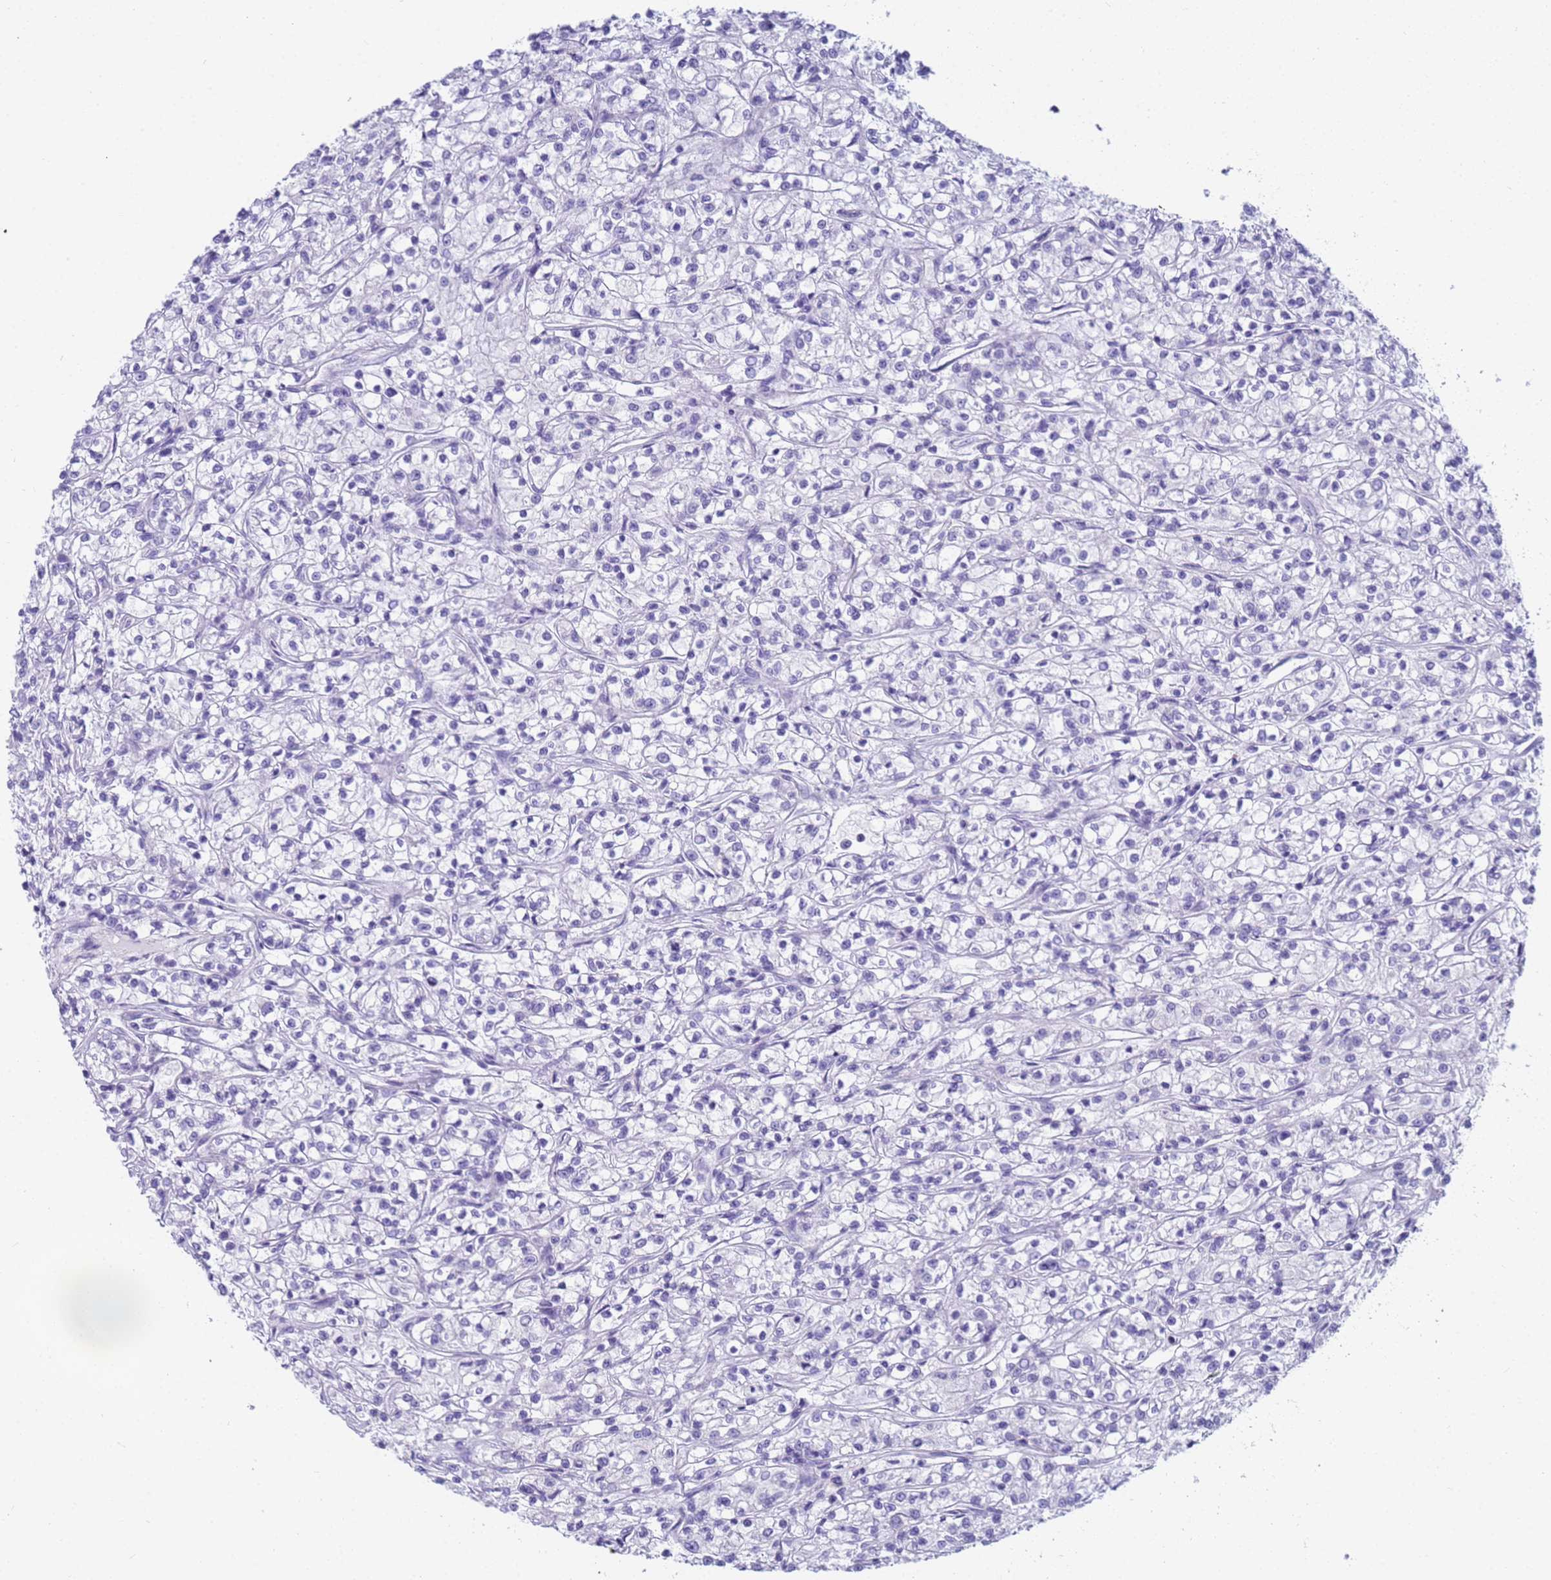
{"staining": {"intensity": "negative", "quantity": "none", "location": "none"}, "tissue": "renal cancer", "cell_type": "Tumor cells", "image_type": "cancer", "snomed": [{"axis": "morphology", "description": "Adenocarcinoma, NOS"}, {"axis": "topography", "description": "Kidney"}], "caption": "Immunohistochemistry of adenocarcinoma (renal) reveals no staining in tumor cells.", "gene": "RNASE2", "patient": {"sex": "female", "age": 59}}